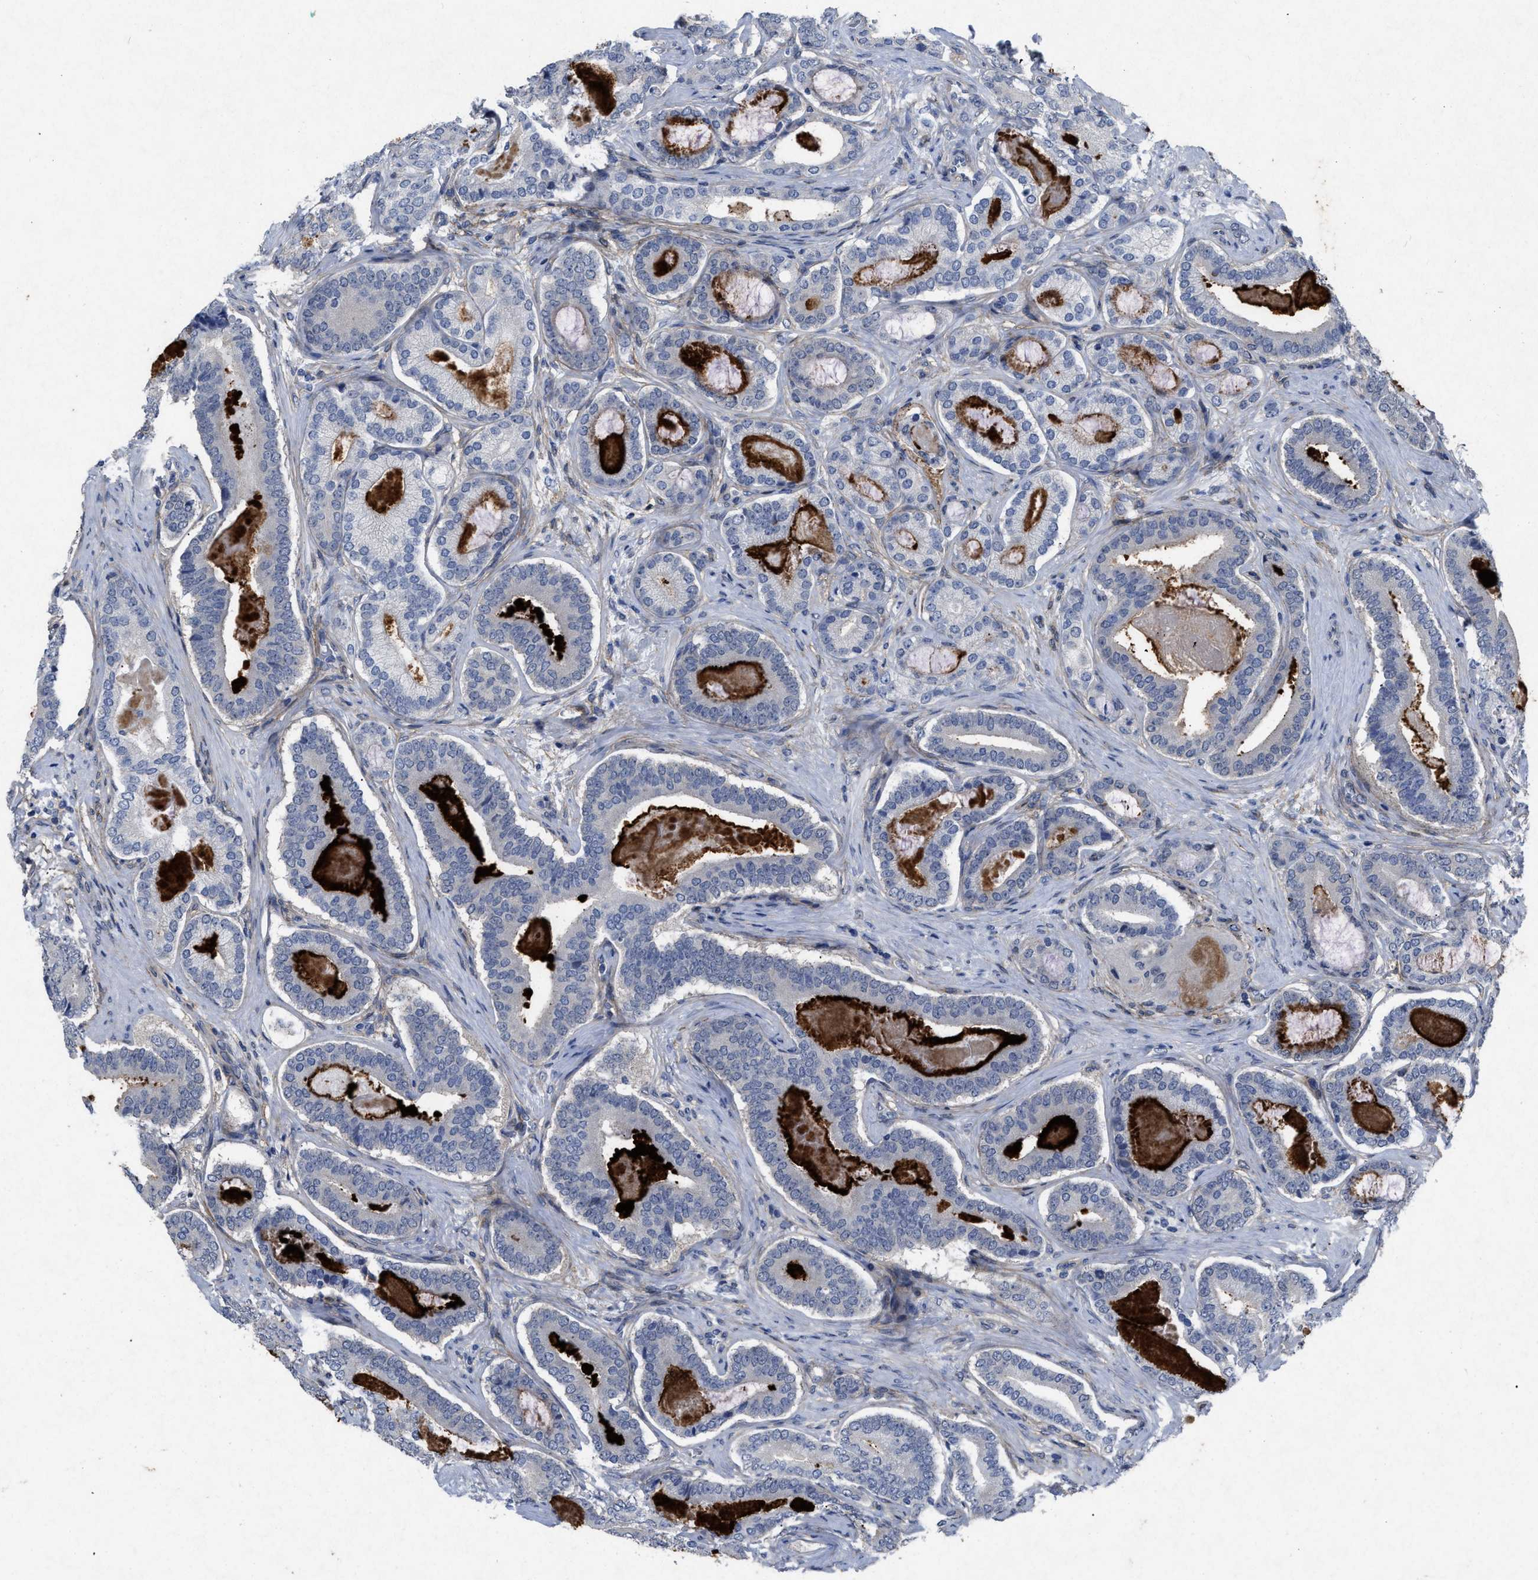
{"staining": {"intensity": "negative", "quantity": "none", "location": "none"}, "tissue": "prostate cancer", "cell_type": "Tumor cells", "image_type": "cancer", "snomed": [{"axis": "morphology", "description": "Adenocarcinoma, High grade"}, {"axis": "topography", "description": "Prostate"}], "caption": "Immunohistochemistry photomicrograph of neoplastic tissue: human high-grade adenocarcinoma (prostate) stained with DAB reveals no significant protein positivity in tumor cells.", "gene": "PDGFRA", "patient": {"sex": "male", "age": 60}}